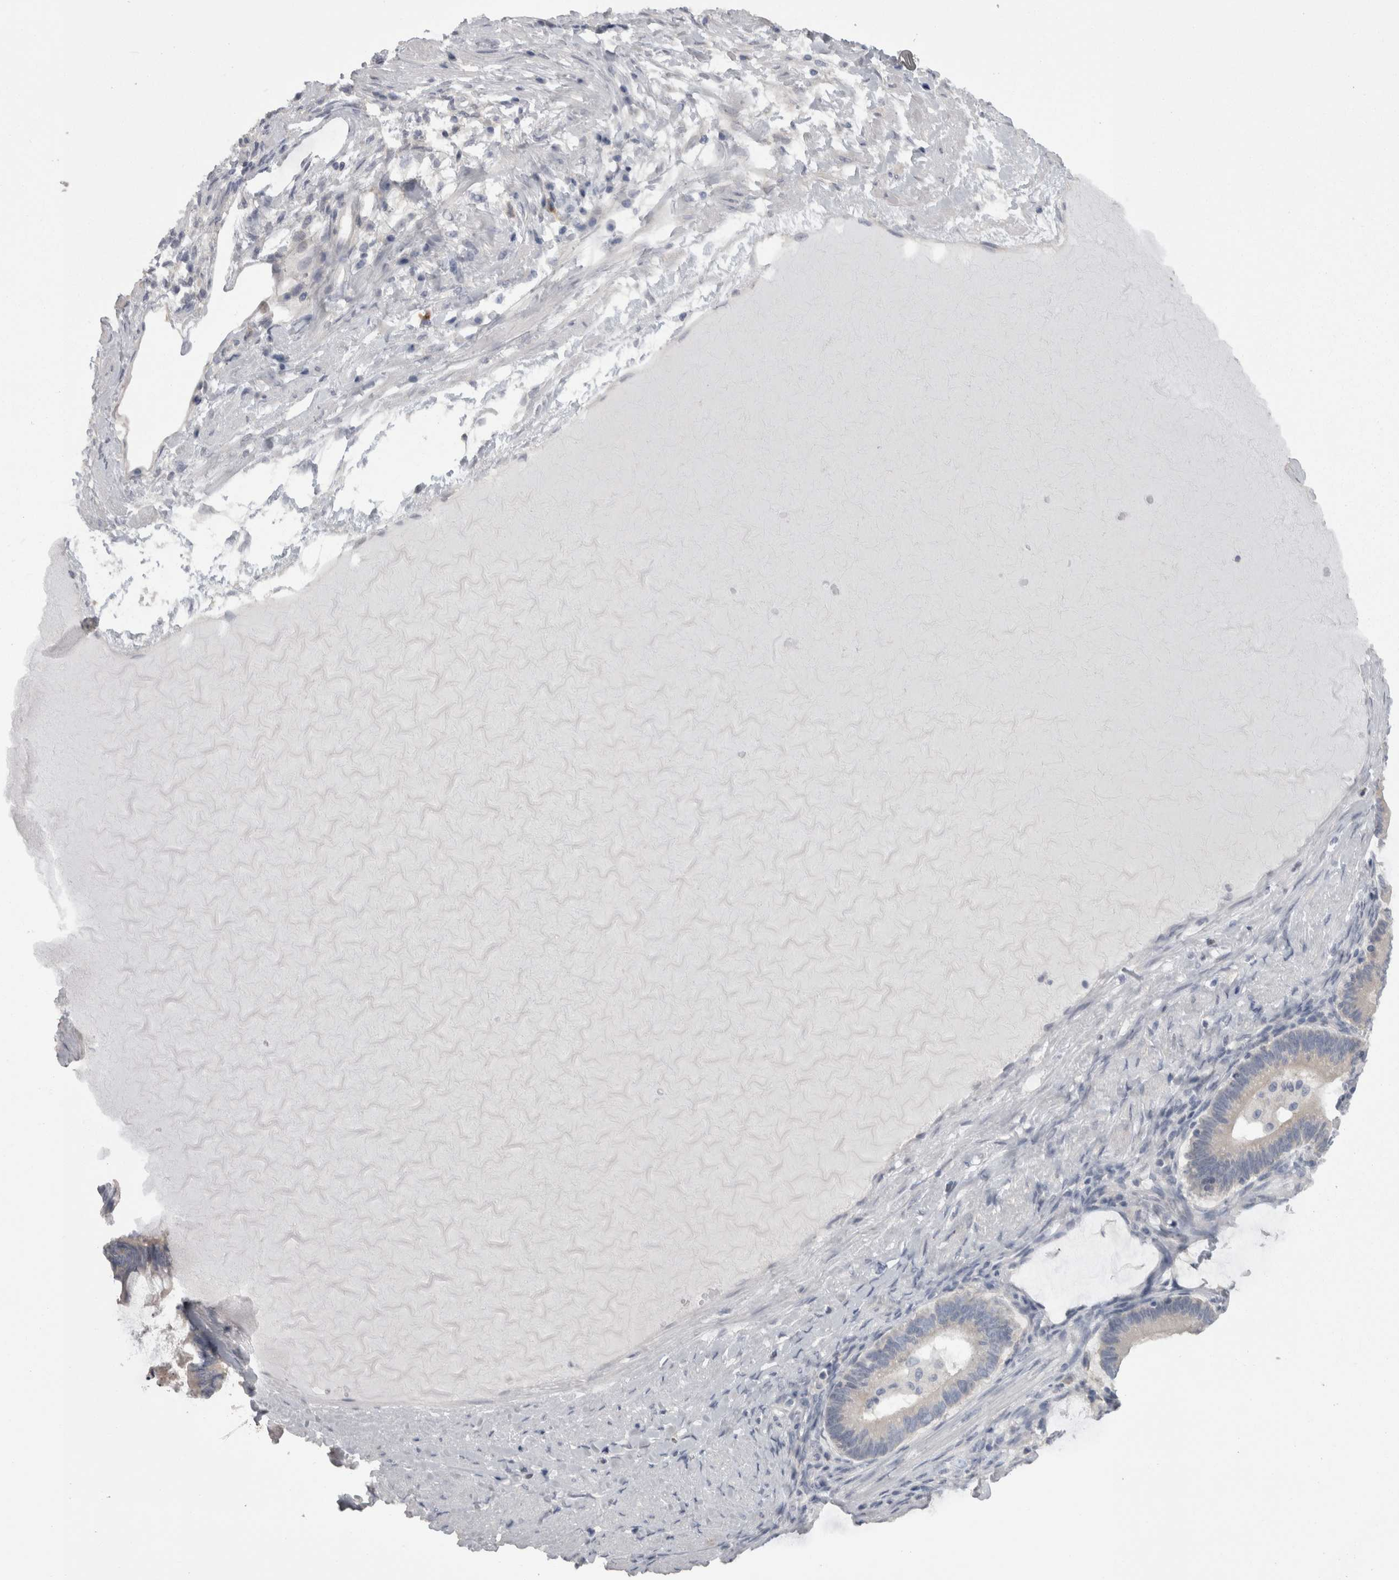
{"staining": {"intensity": "weak", "quantity": "<25%", "location": "cytoplasmic/membranous"}, "tissue": "ovarian cancer", "cell_type": "Tumor cells", "image_type": "cancer", "snomed": [{"axis": "morphology", "description": "Cystadenocarcinoma, mucinous, NOS"}, {"axis": "topography", "description": "Ovary"}], "caption": "This is a photomicrograph of immunohistochemistry staining of ovarian cancer (mucinous cystadenocarcinoma), which shows no staining in tumor cells. (DAB immunohistochemistry (IHC) with hematoxylin counter stain).", "gene": "CAMK2D", "patient": {"sex": "female", "age": 61}}